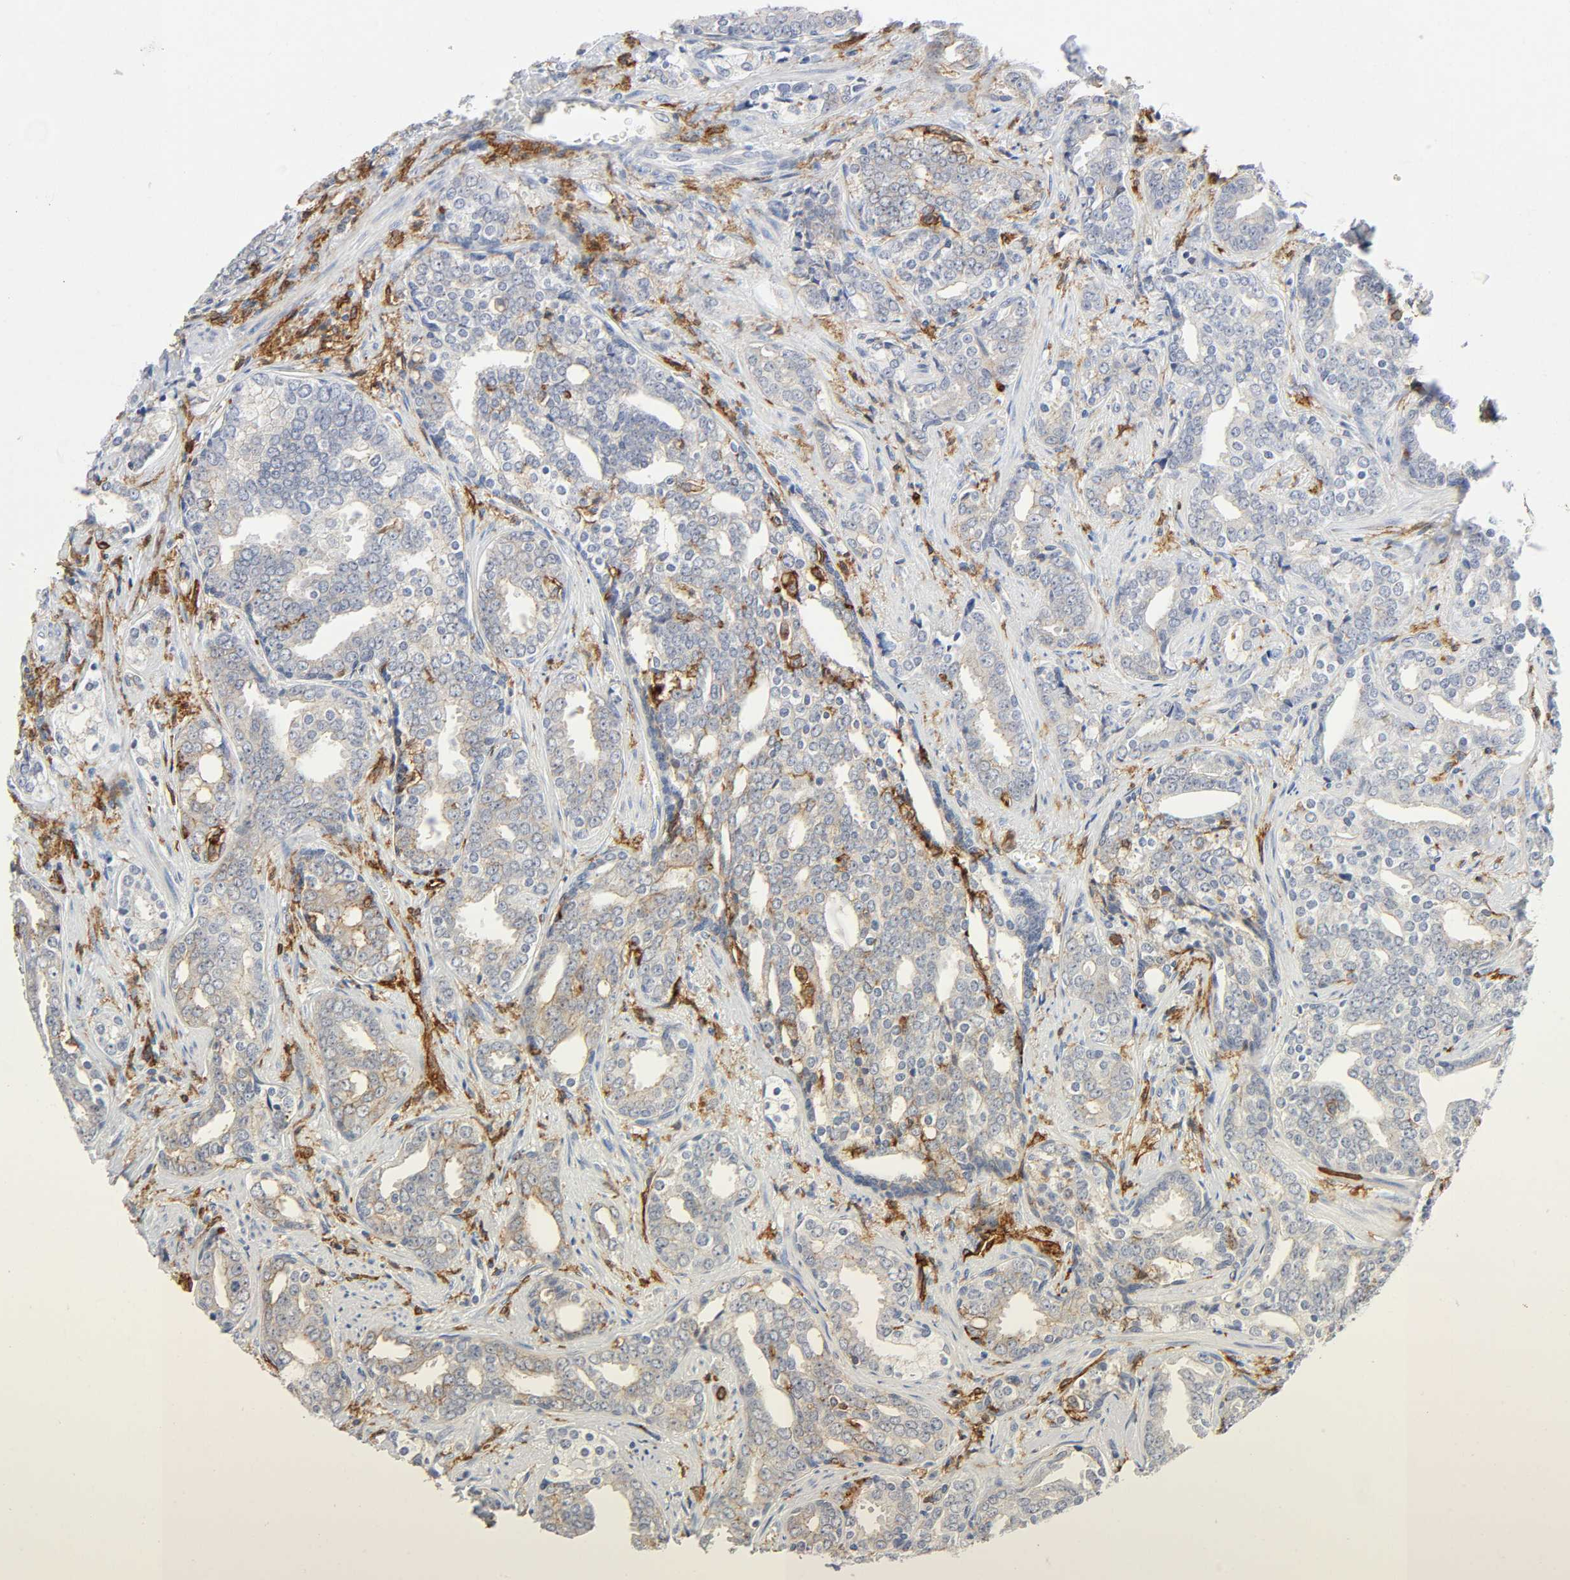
{"staining": {"intensity": "negative", "quantity": "none", "location": "none"}, "tissue": "prostate cancer", "cell_type": "Tumor cells", "image_type": "cancer", "snomed": [{"axis": "morphology", "description": "Adenocarcinoma, High grade"}, {"axis": "topography", "description": "Prostate"}], "caption": "This photomicrograph is of high-grade adenocarcinoma (prostate) stained with immunohistochemistry (IHC) to label a protein in brown with the nuclei are counter-stained blue. There is no staining in tumor cells.", "gene": "LYN", "patient": {"sex": "male", "age": 67}}